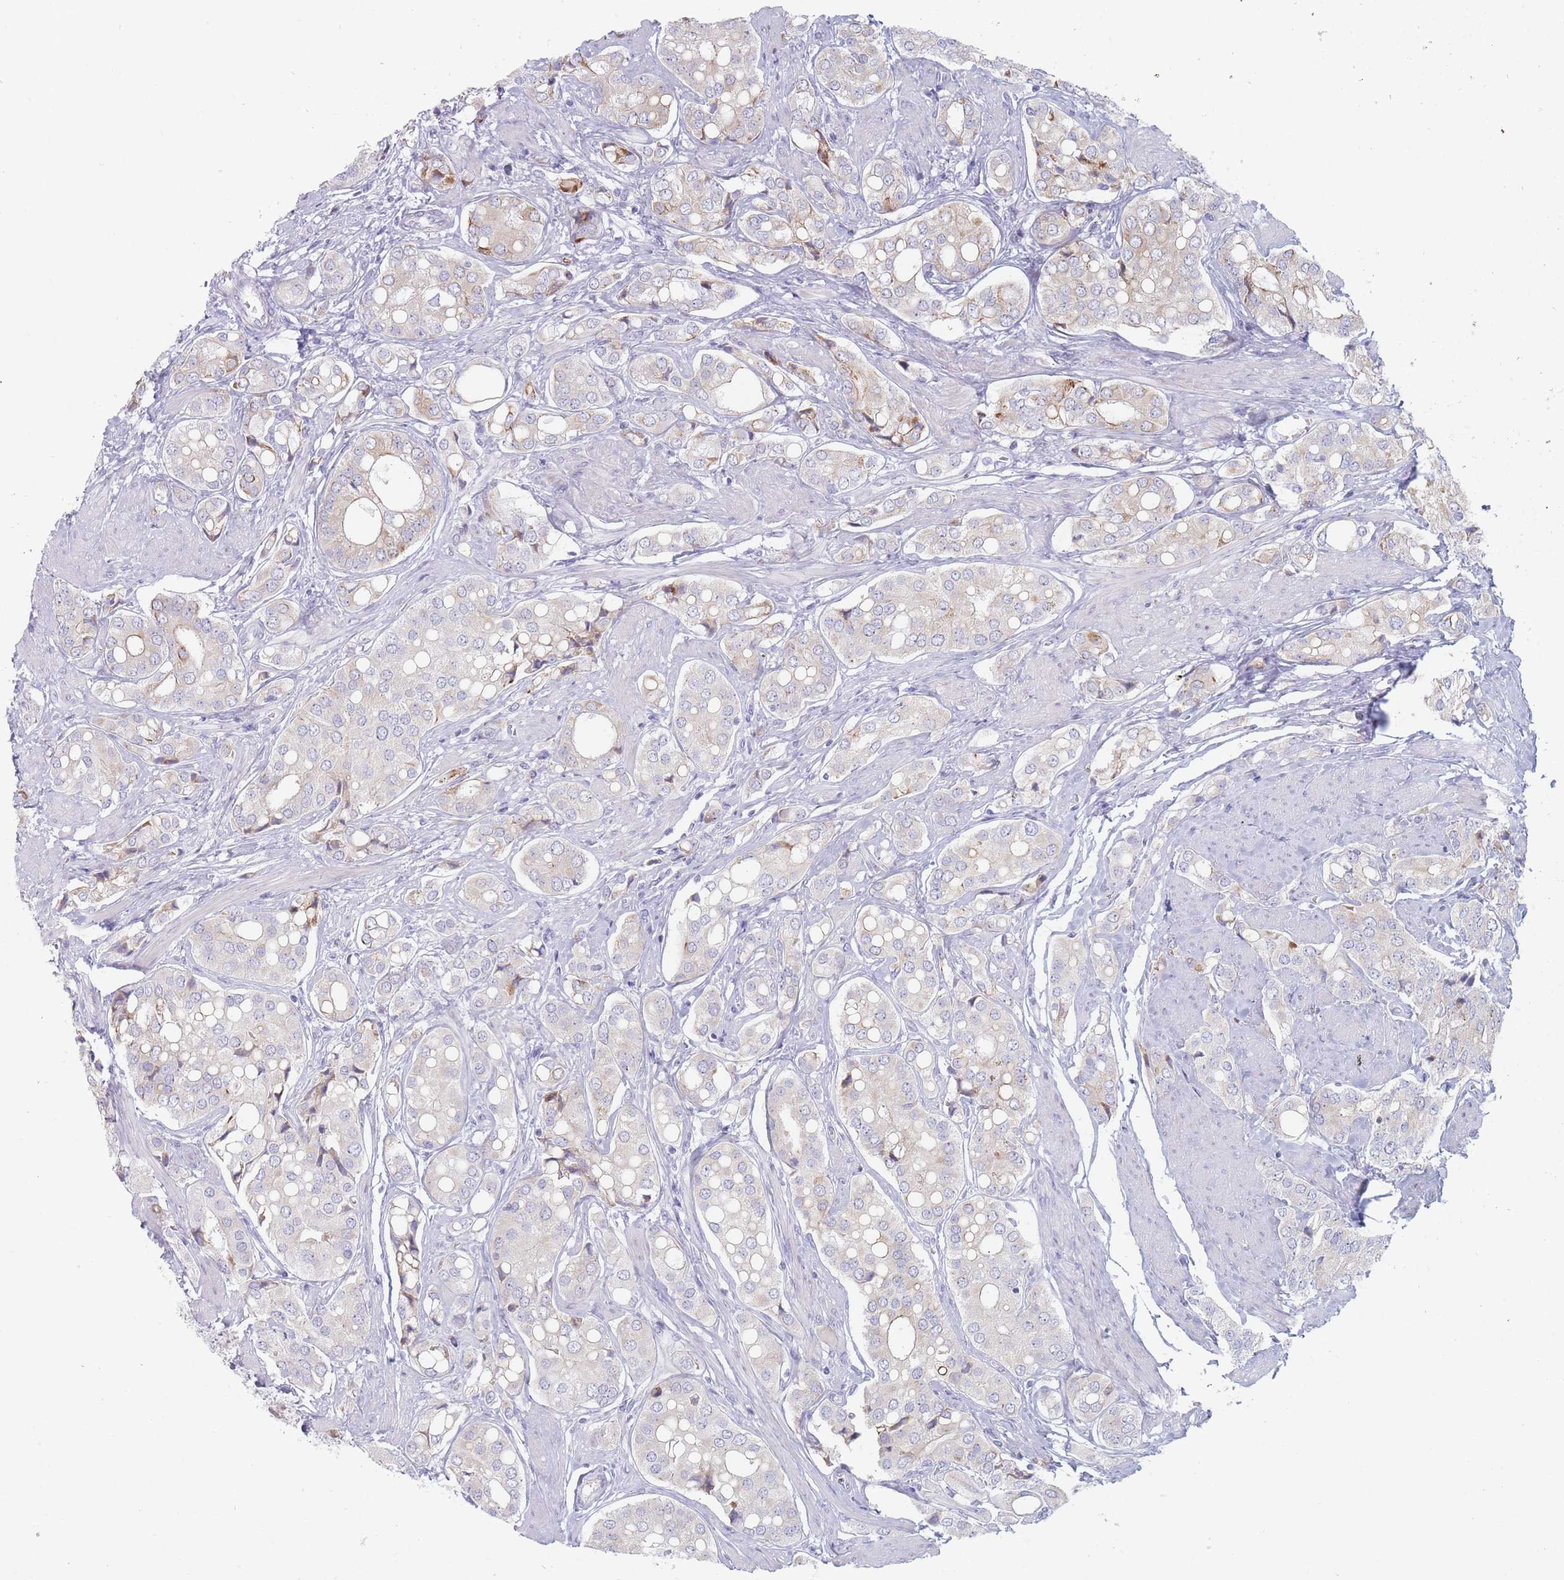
{"staining": {"intensity": "weak", "quantity": "<25%", "location": "cytoplasmic/membranous"}, "tissue": "prostate cancer", "cell_type": "Tumor cells", "image_type": "cancer", "snomed": [{"axis": "morphology", "description": "Adenocarcinoma, High grade"}, {"axis": "topography", "description": "Prostate"}], "caption": "Prostate cancer was stained to show a protein in brown. There is no significant expression in tumor cells.", "gene": "SPATS1", "patient": {"sex": "male", "age": 71}}